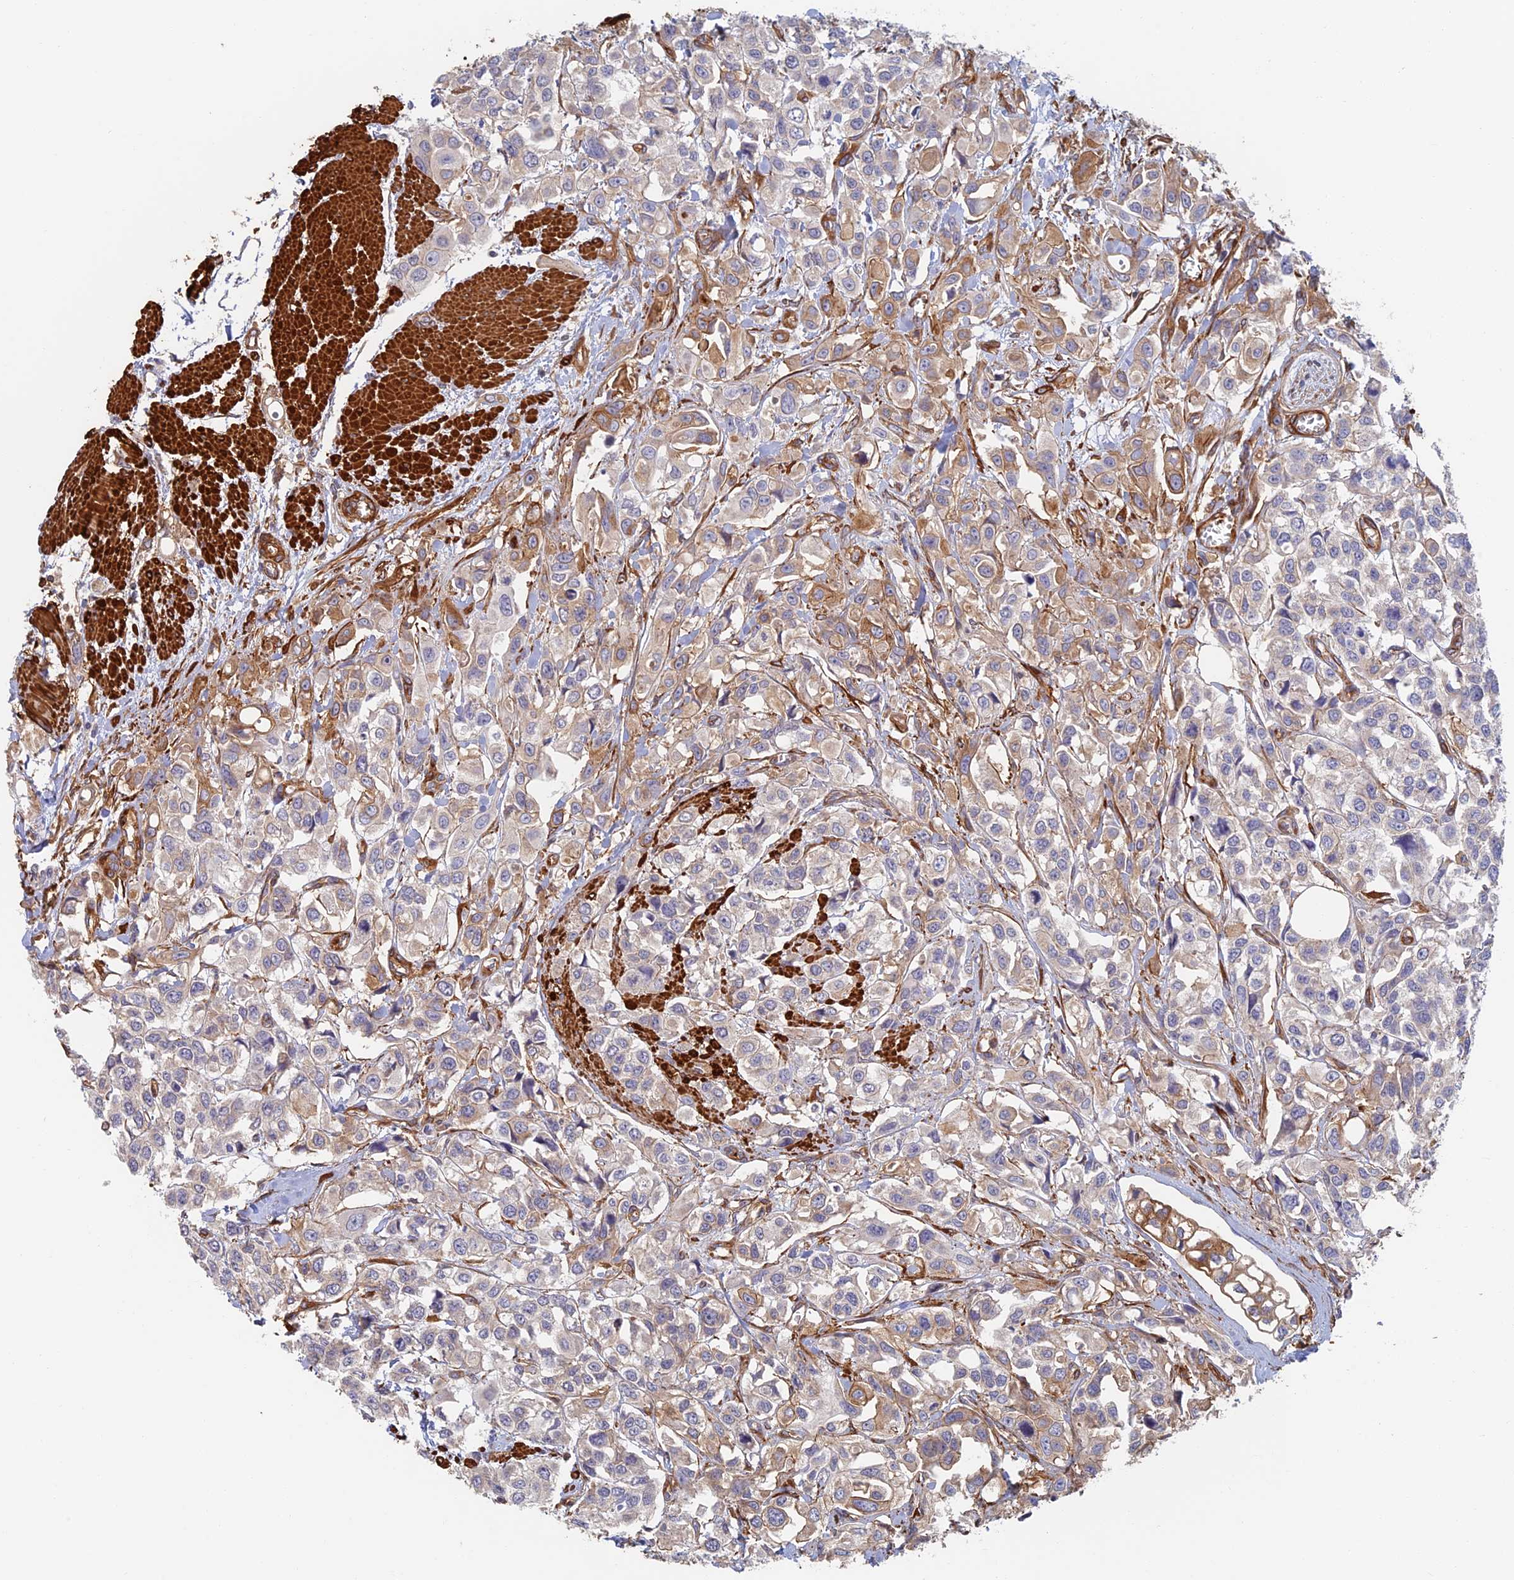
{"staining": {"intensity": "moderate", "quantity": "<25%", "location": "cytoplasmic/membranous"}, "tissue": "urothelial cancer", "cell_type": "Tumor cells", "image_type": "cancer", "snomed": [{"axis": "morphology", "description": "Urothelial carcinoma, High grade"}, {"axis": "topography", "description": "Urinary bladder"}], "caption": "A micrograph showing moderate cytoplasmic/membranous expression in about <25% of tumor cells in urothelial cancer, as visualized by brown immunohistochemical staining.", "gene": "PAK4", "patient": {"sex": "male", "age": 67}}